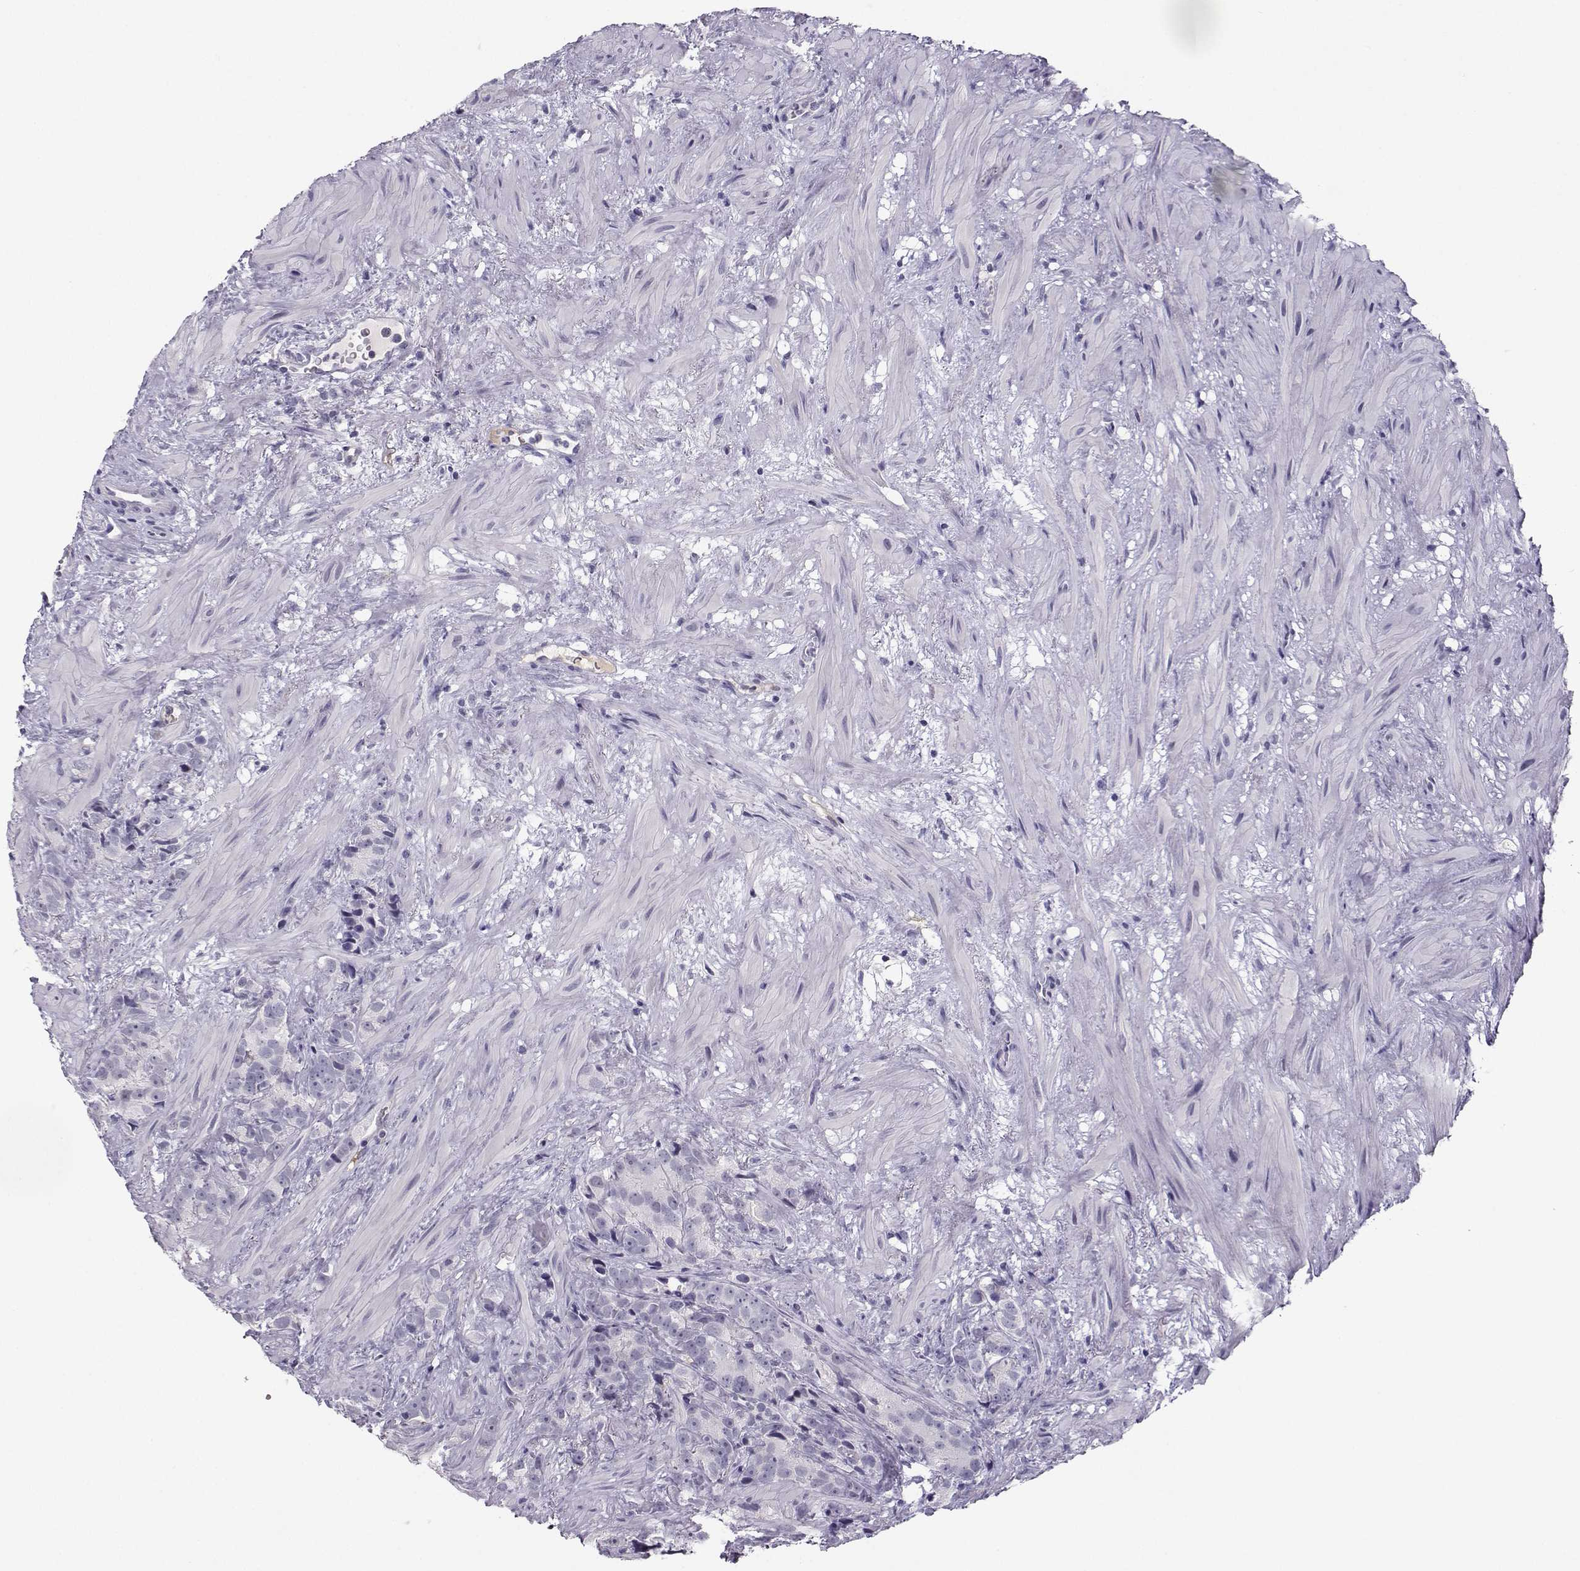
{"staining": {"intensity": "negative", "quantity": "none", "location": "none"}, "tissue": "prostate cancer", "cell_type": "Tumor cells", "image_type": "cancer", "snomed": [{"axis": "morphology", "description": "Adenocarcinoma, High grade"}, {"axis": "topography", "description": "Prostate"}], "caption": "An image of prostate high-grade adenocarcinoma stained for a protein shows no brown staining in tumor cells.", "gene": "LHX1", "patient": {"sex": "male", "age": 90}}